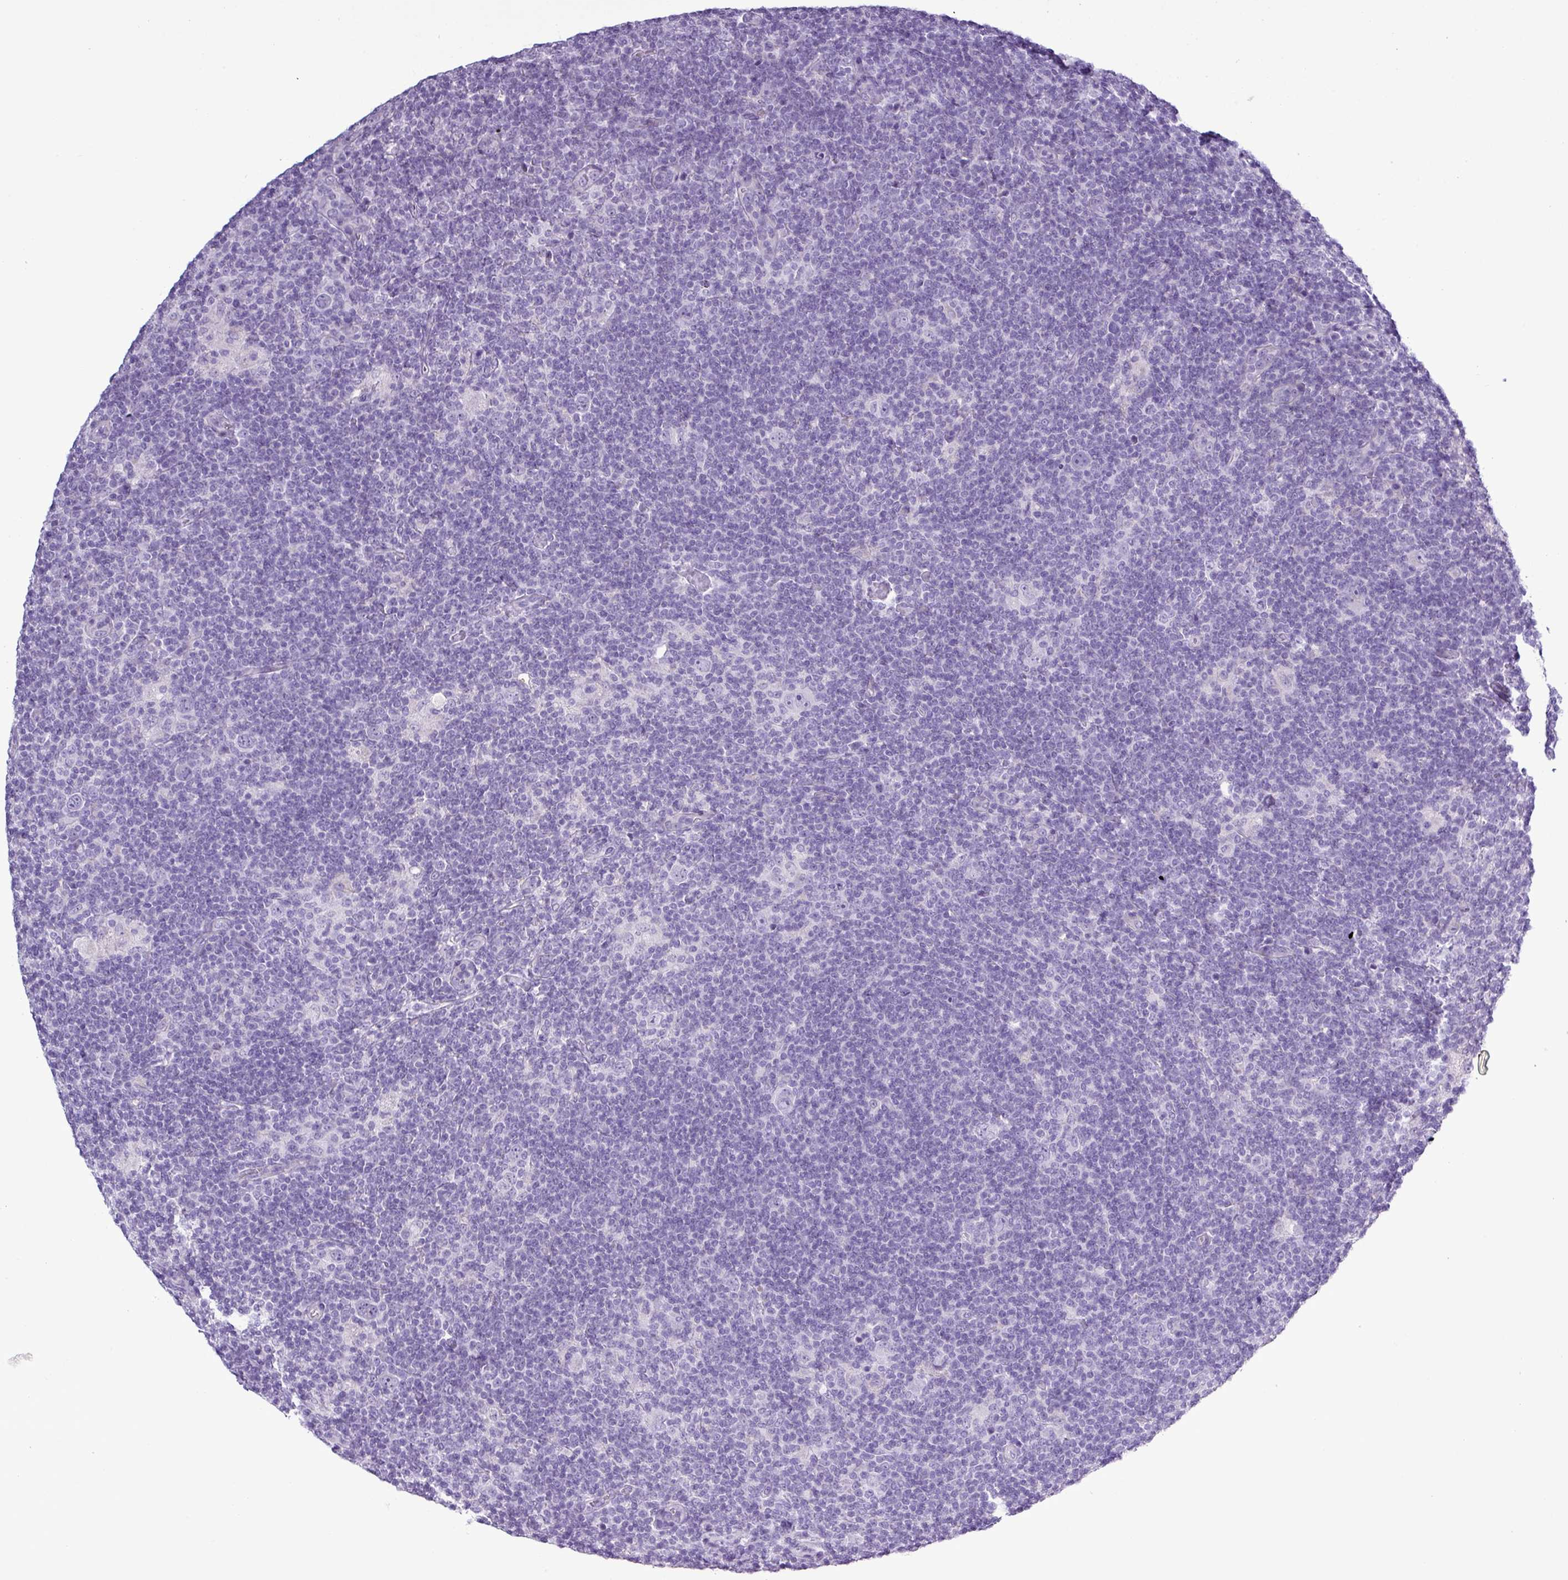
{"staining": {"intensity": "negative", "quantity": "none", "location": "none"}, "tissue": "lymphoma", "cell_type": "Tumor cells", "image_type": "cancer", "snomed": [{"axis": "morphology", "description": "Hodgkin's disease, NOS"}, {"axis": "topography", "description": "Lymph node"}], "caption": "Immunohistochemistry image of human lymphoma stained for a protein (brown), which displays no expression in tumor cells.", "gene": "ALDH3A1", "patient": {"sex": "female", "age": 57}}